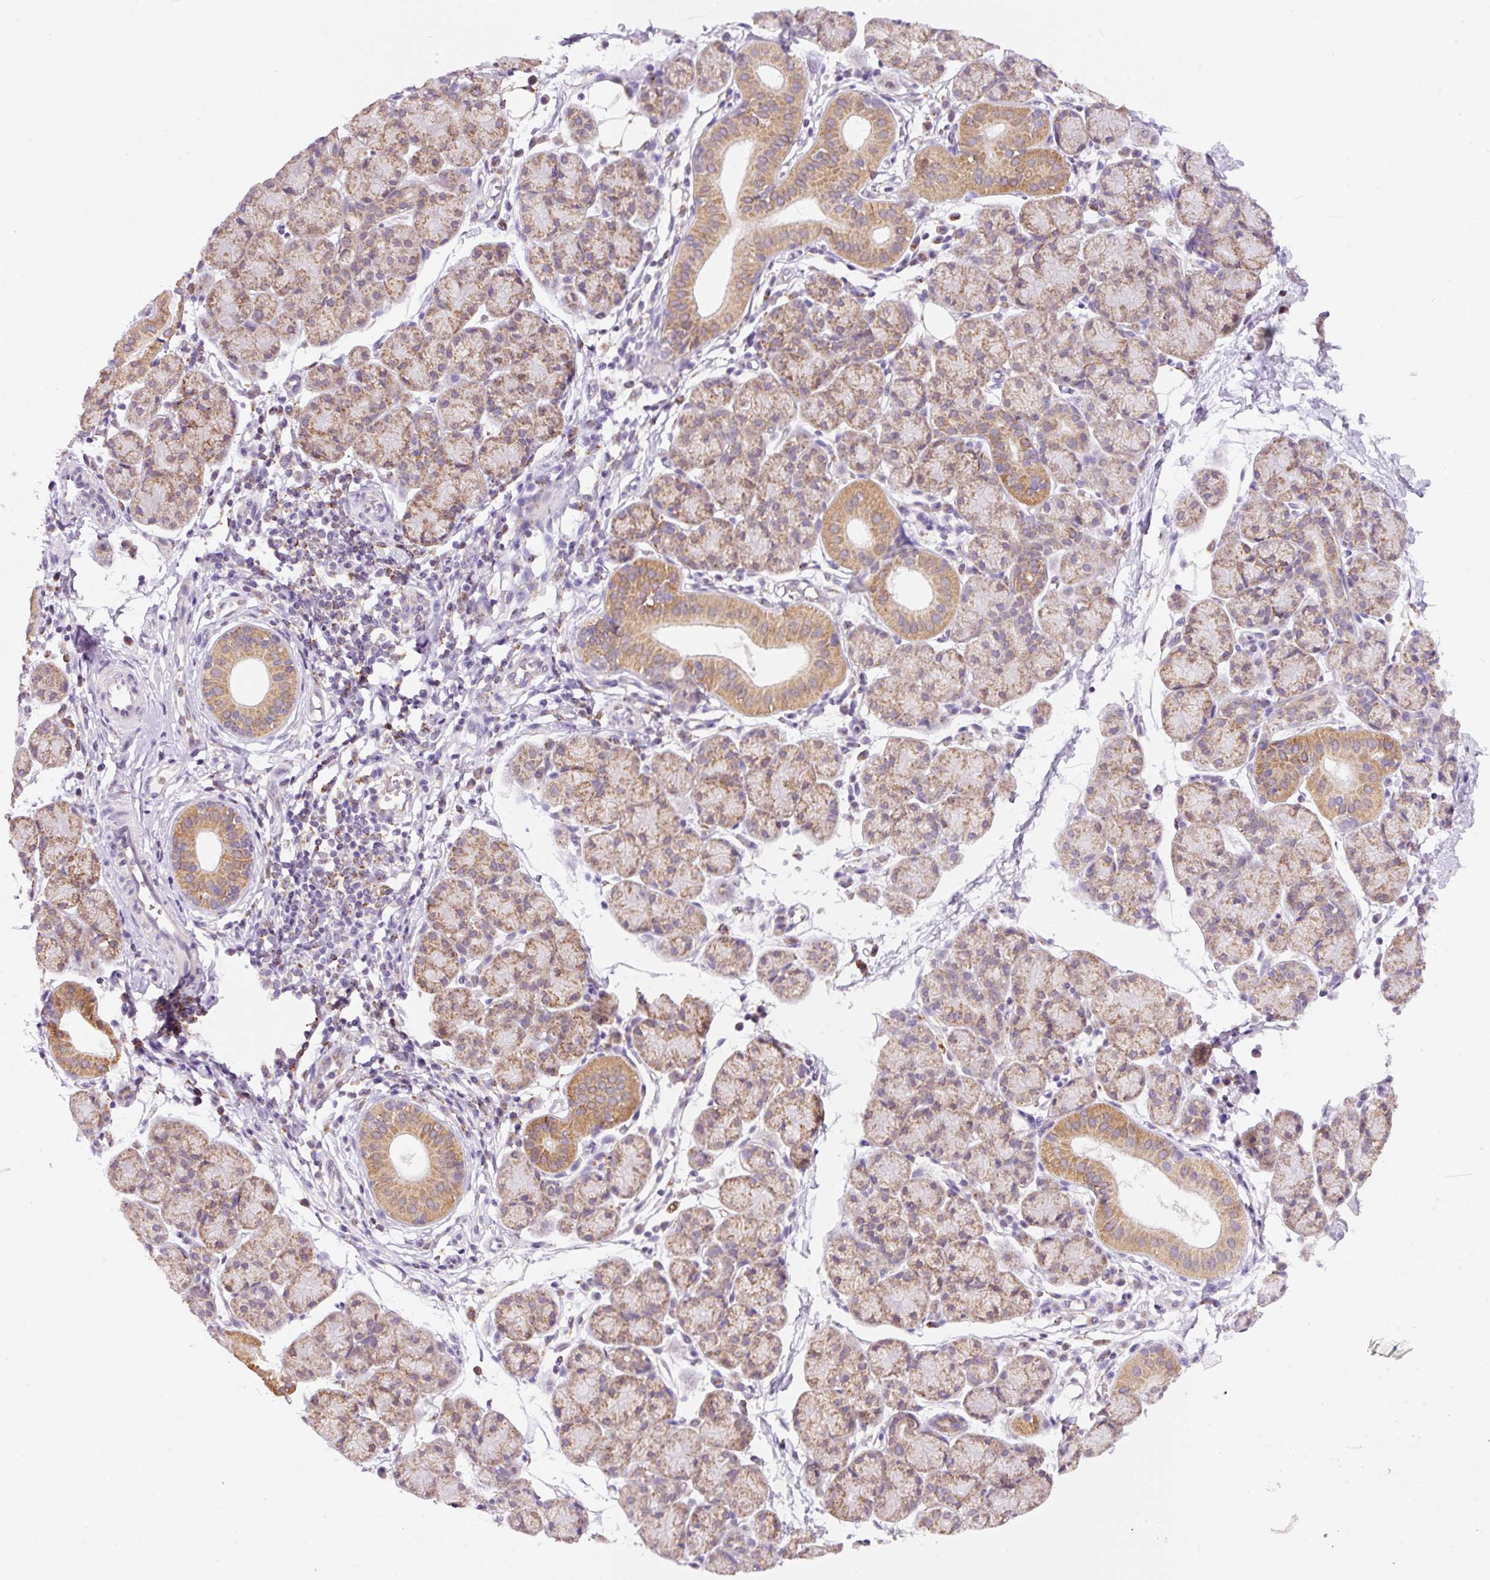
{"staining": {"intensity": "moderate", "quantity": "25%-75%", "location": "cytoplasmic/membranous"}, "tissue": "salivary gland", "cell_type": "Glandular cells", "image_type": "normal", "snomed": [{"axis": "morphology", "description": "Normal tissue, NOS"}, {"axis": "morphology", "description": "Inflammation, NOS"}, {"axis": "topography", "description": "Lymph node"}, {"axis": "topography", "description": "Salivary gland"}], "caption": "Immunohistochemical staining of benign human salivary gland reveals moderate cytoplasmic/membranous protein positivity in about 25%-75% of glandular cells.", "gene": "PCK2", "patient": {"sex": "male", "age": 3}}